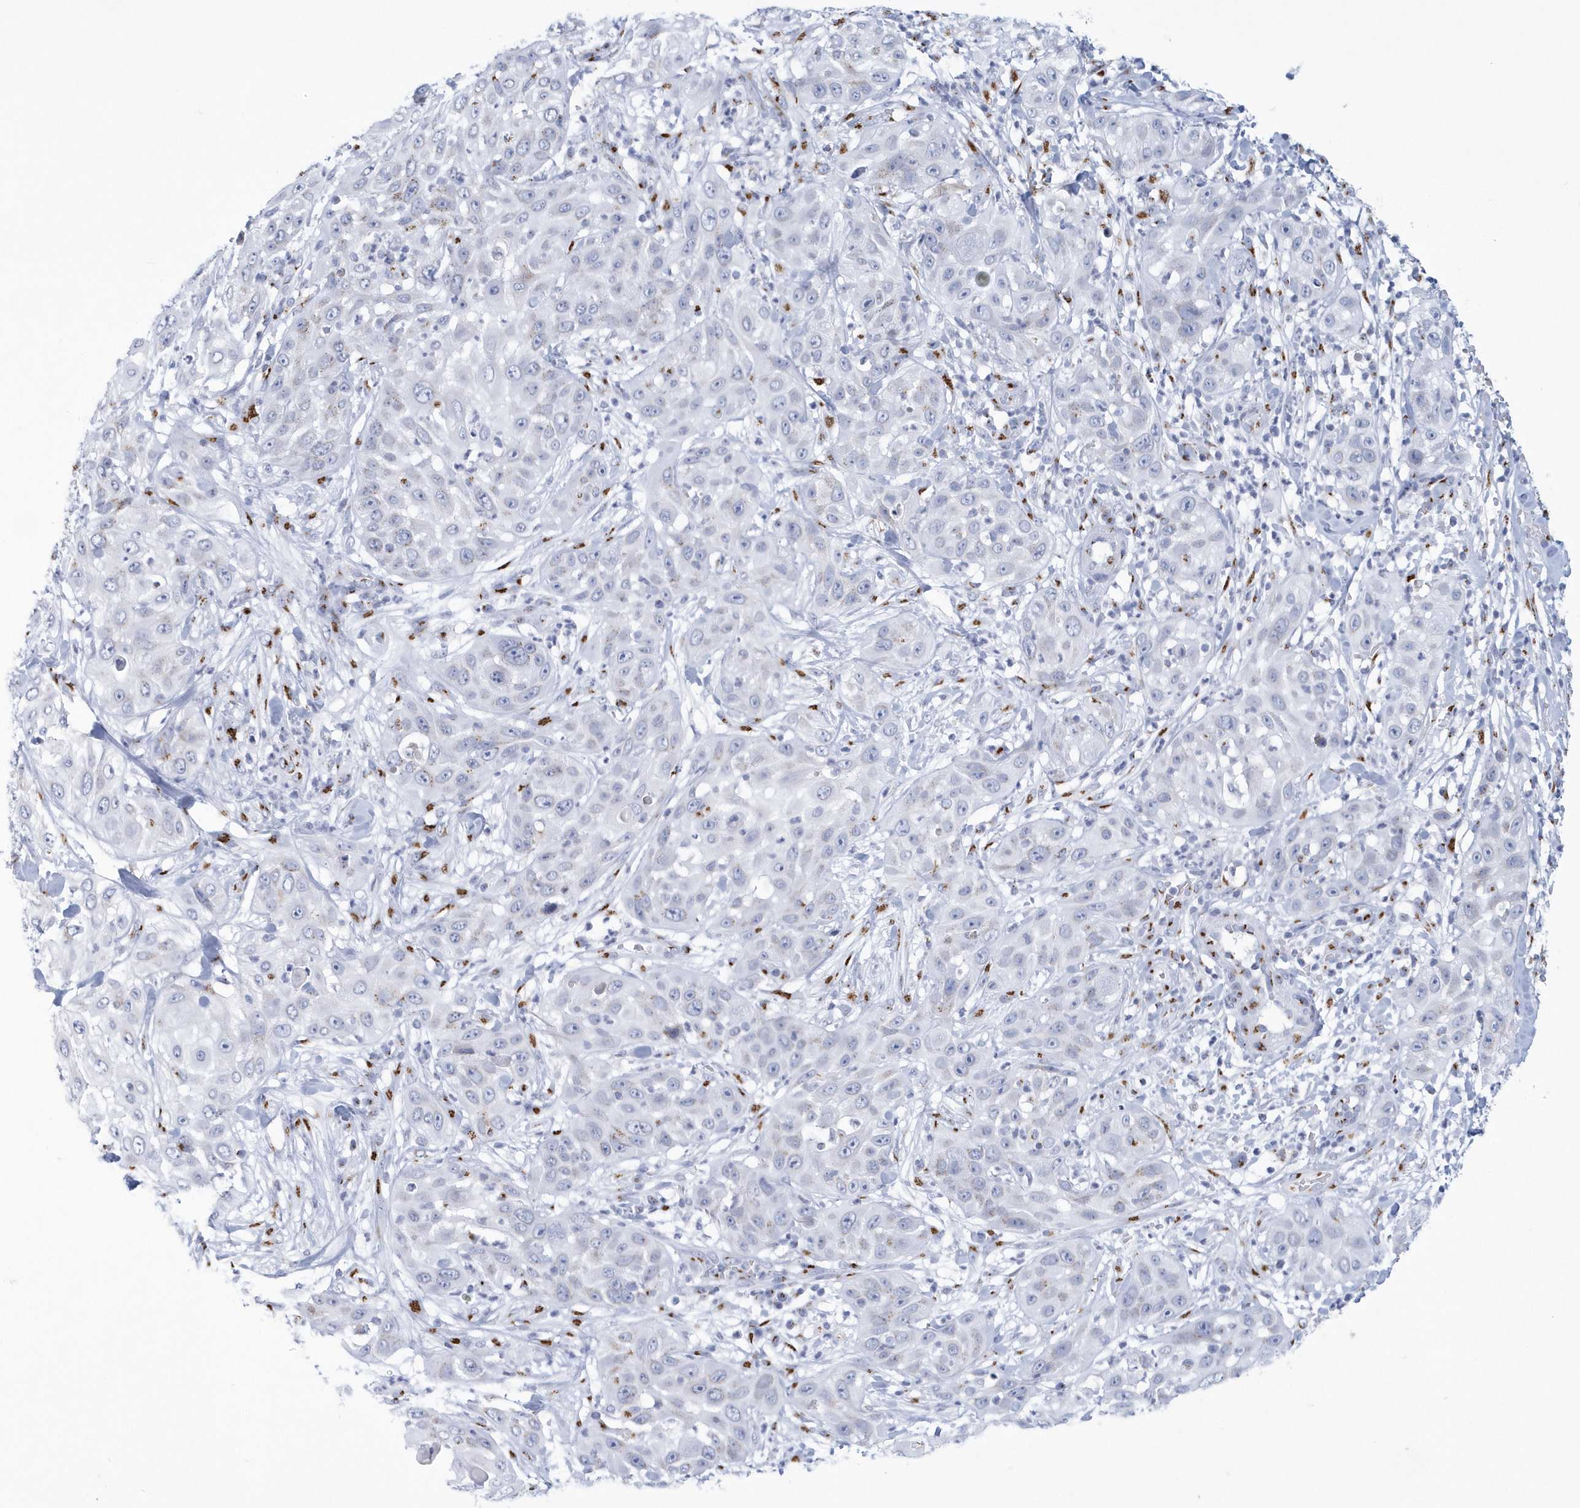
{"staining": {"intensity": "negative", "quantity": "none", "location": "none"}, "tissue": "skin cancer", "cell_type": "Tumor cells", "image_type": "cancer", "snomed": [{"axis": "morphology", "description": "Squamous cell carcinoma, NOS"}, {"axis": "topography", "description": "Skin"}], "caption": "There is no significant expression in tumor cells of skin cancer.", "gene": "SLX9", "patient": {"sex": "female", "age": 44}}